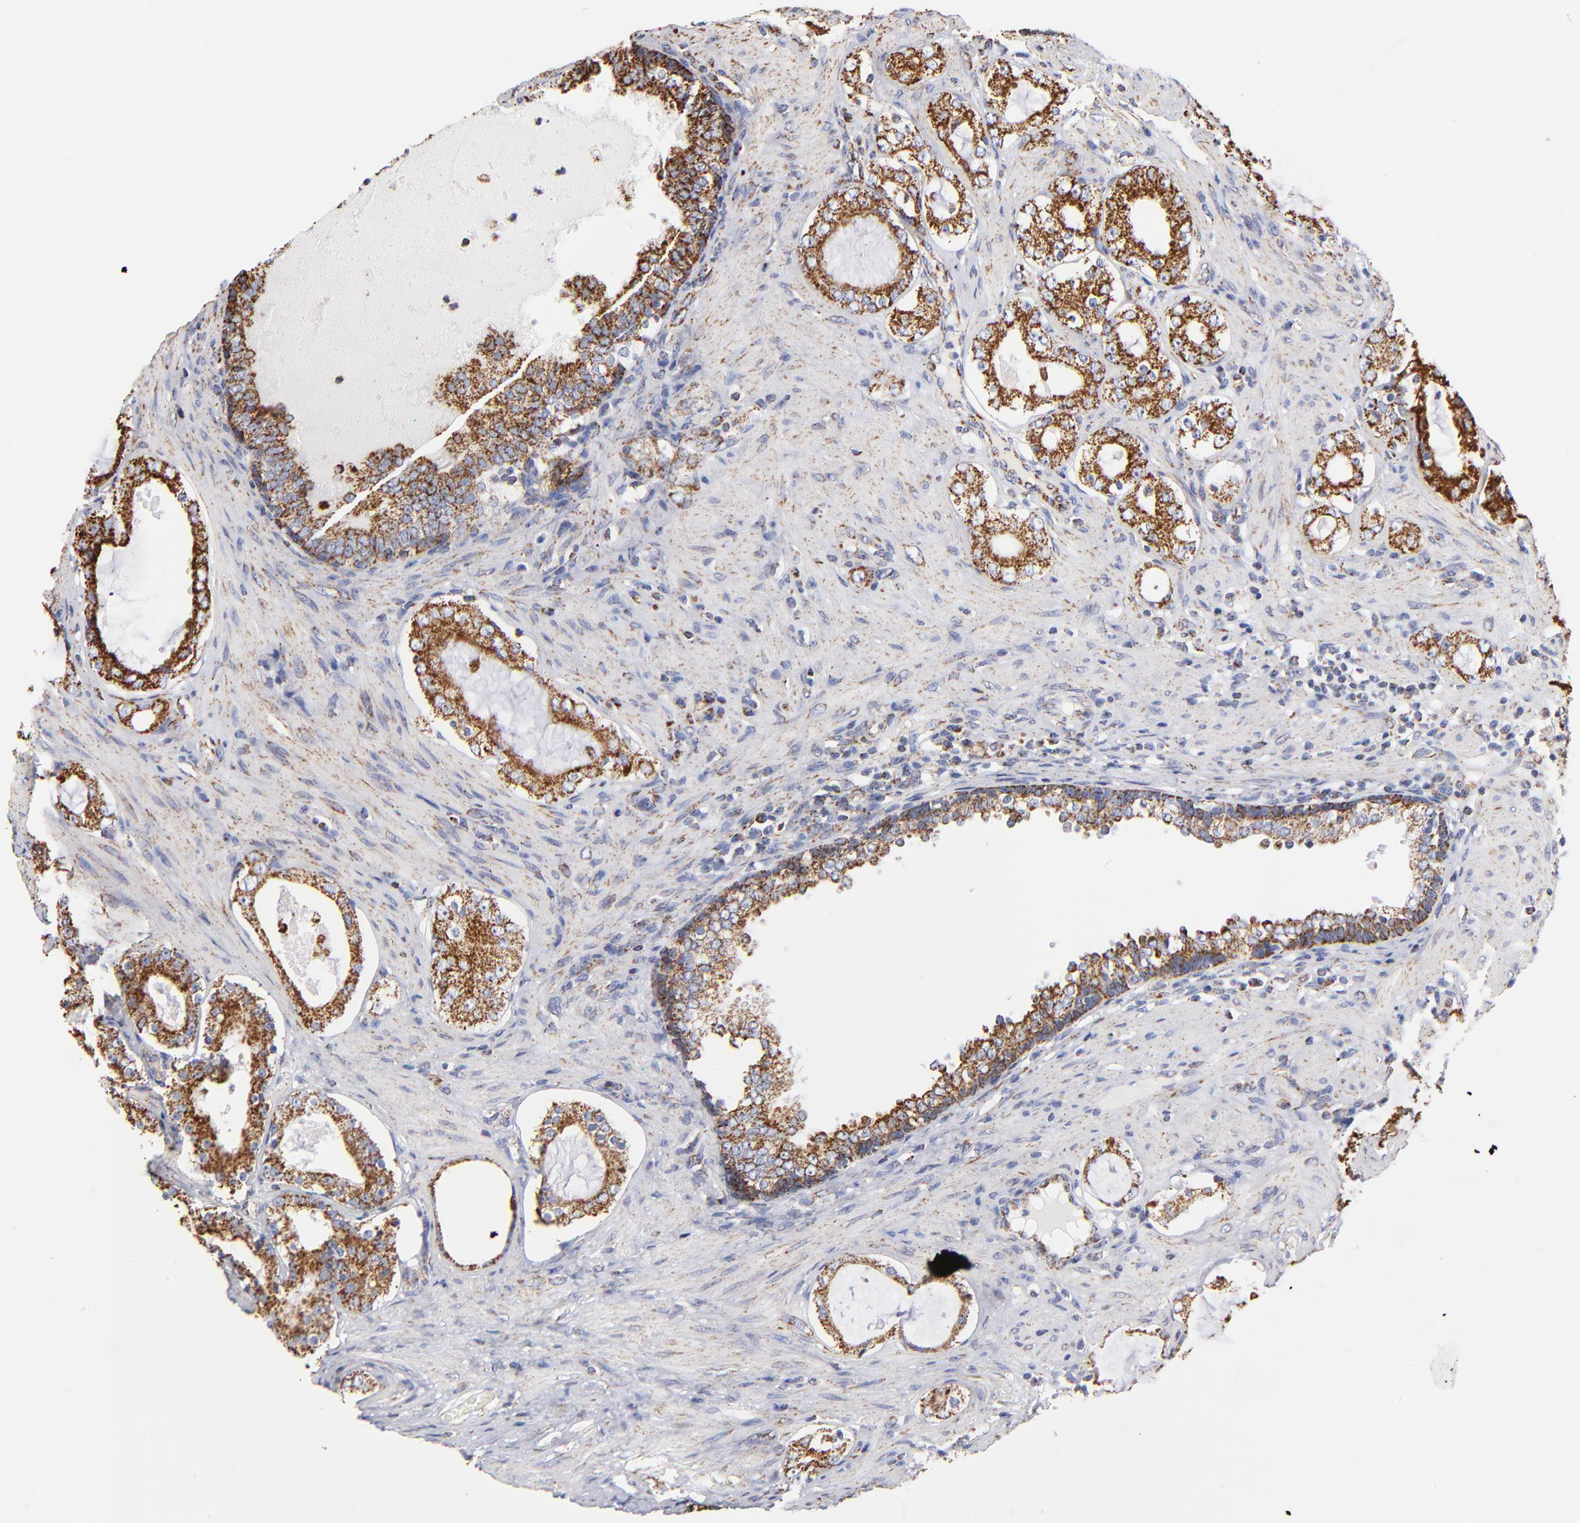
{"staining": {"intensity": "strong", "quantity": ">75%", "location": "cytoplasmic/membranous"}, "tissue": "prostate cancer", "cell_type": "Tumor cells", "image_type": "cancer", "snomed": [{"axis": "morphology", "description": "Adenocarcinoma, Medium grade"}, {"axis": "topography", "description": "Prostate"}], "caption": "Immunohistochemistry (IHC) image of neoplastic tissue: prostate cancer stained using IHC shows high levels of strong protein expression localized specifically in the cytoplasmic/membranous of tumor cells, appearing as a cytoplasmic/membranous brown color.", "gene": "PHB1", "patient": {"sex": "male", "age": 73}}